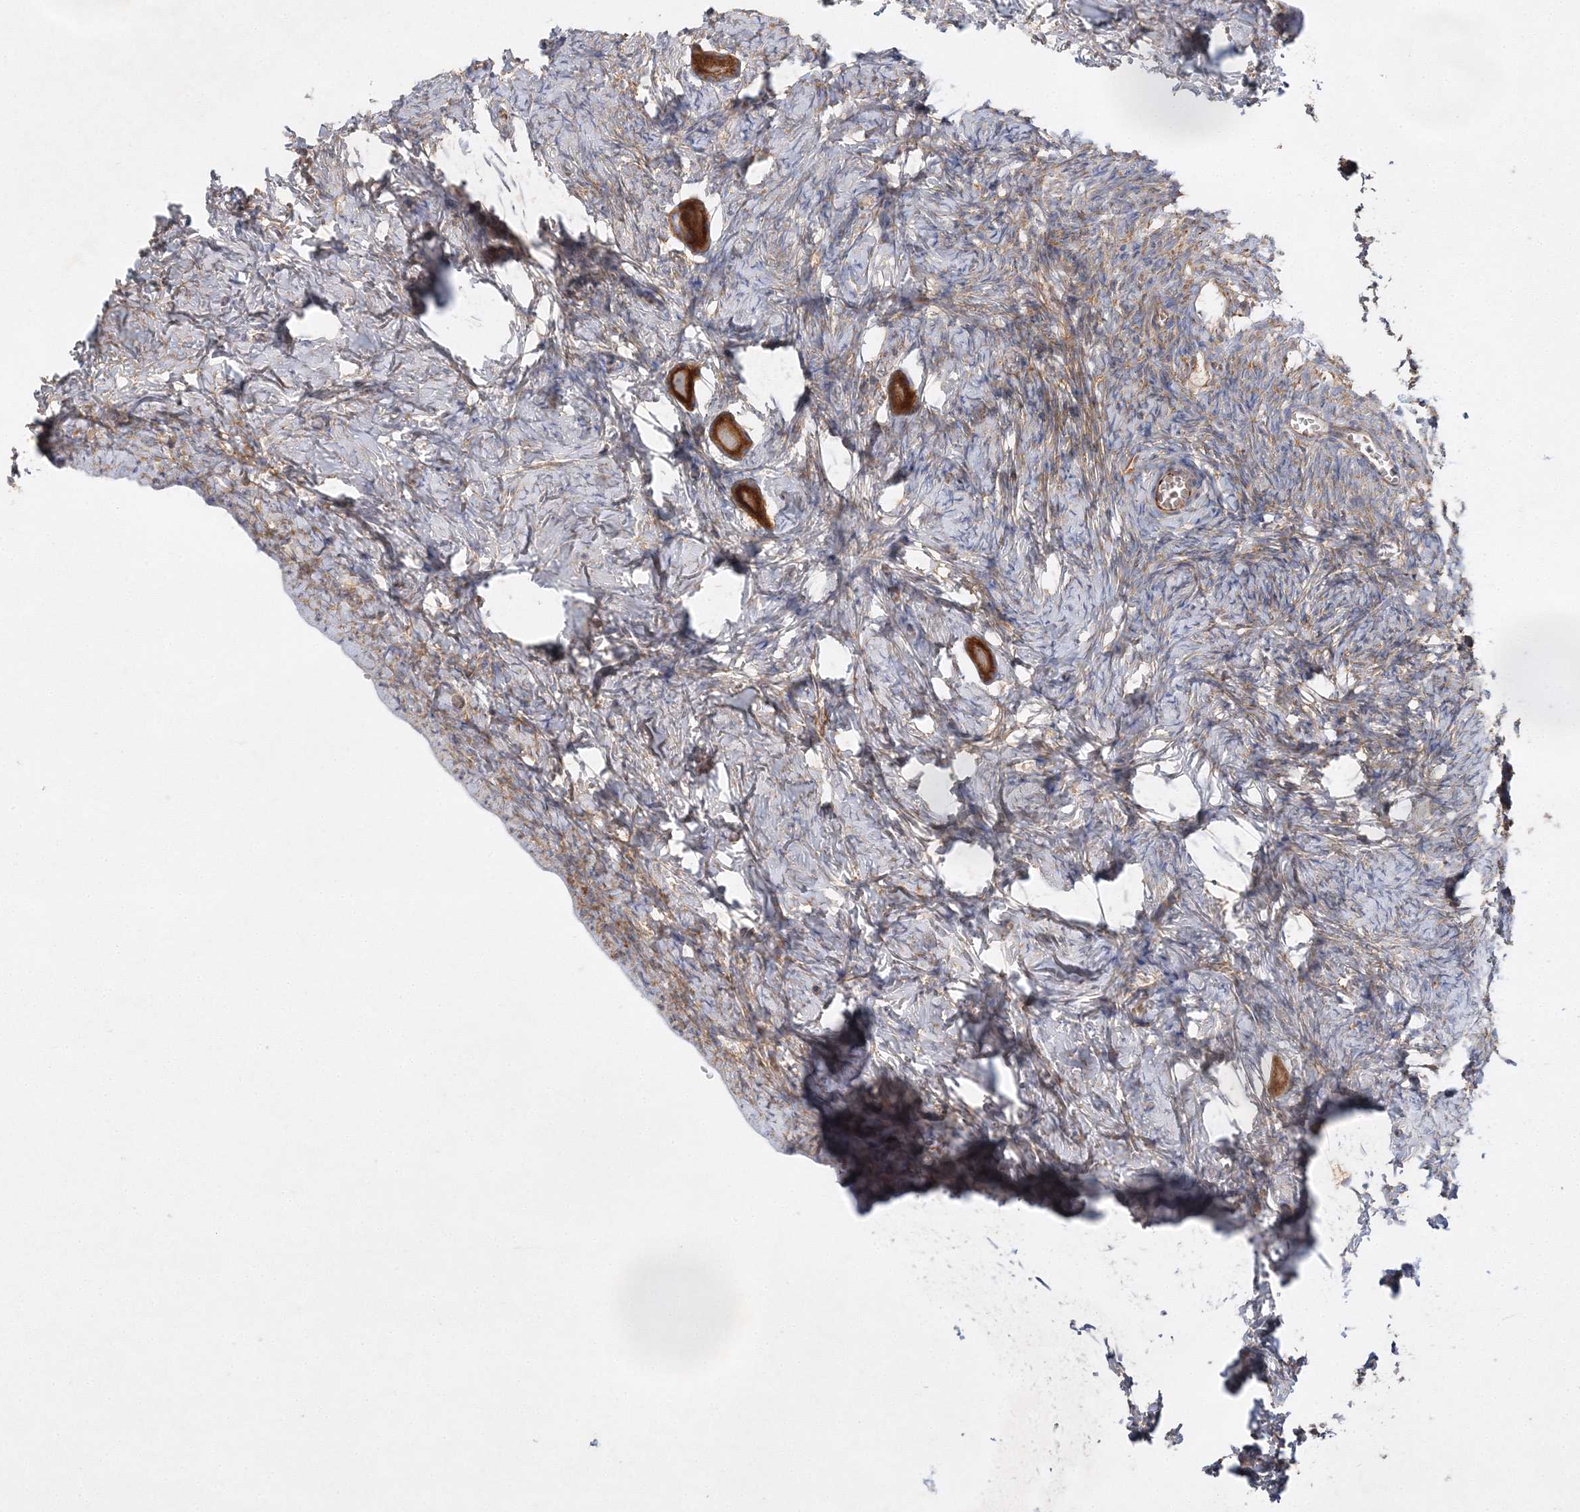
{"staining": {"intensity": "strong", "quantity": ">75%", "location": "cytoplasmic/membranous"}, "tissue": "ovary", "cell_type": "Follicle cells", "image_type": "normal", "snomed": [{"axis": "morphology", "description": "Normal tissue, NOS"}, {"axis": "topography", "description": "Ovary"}], "caption": "High-power microscopy captured an immunohistochemistry histopathology image of unremarkable ovary, revealing strong cytoplasmic/membranous staining in approximately >75% of follicle cells.", "gene": "WDR37", "patient": {"sex": "female", "age": 27}}